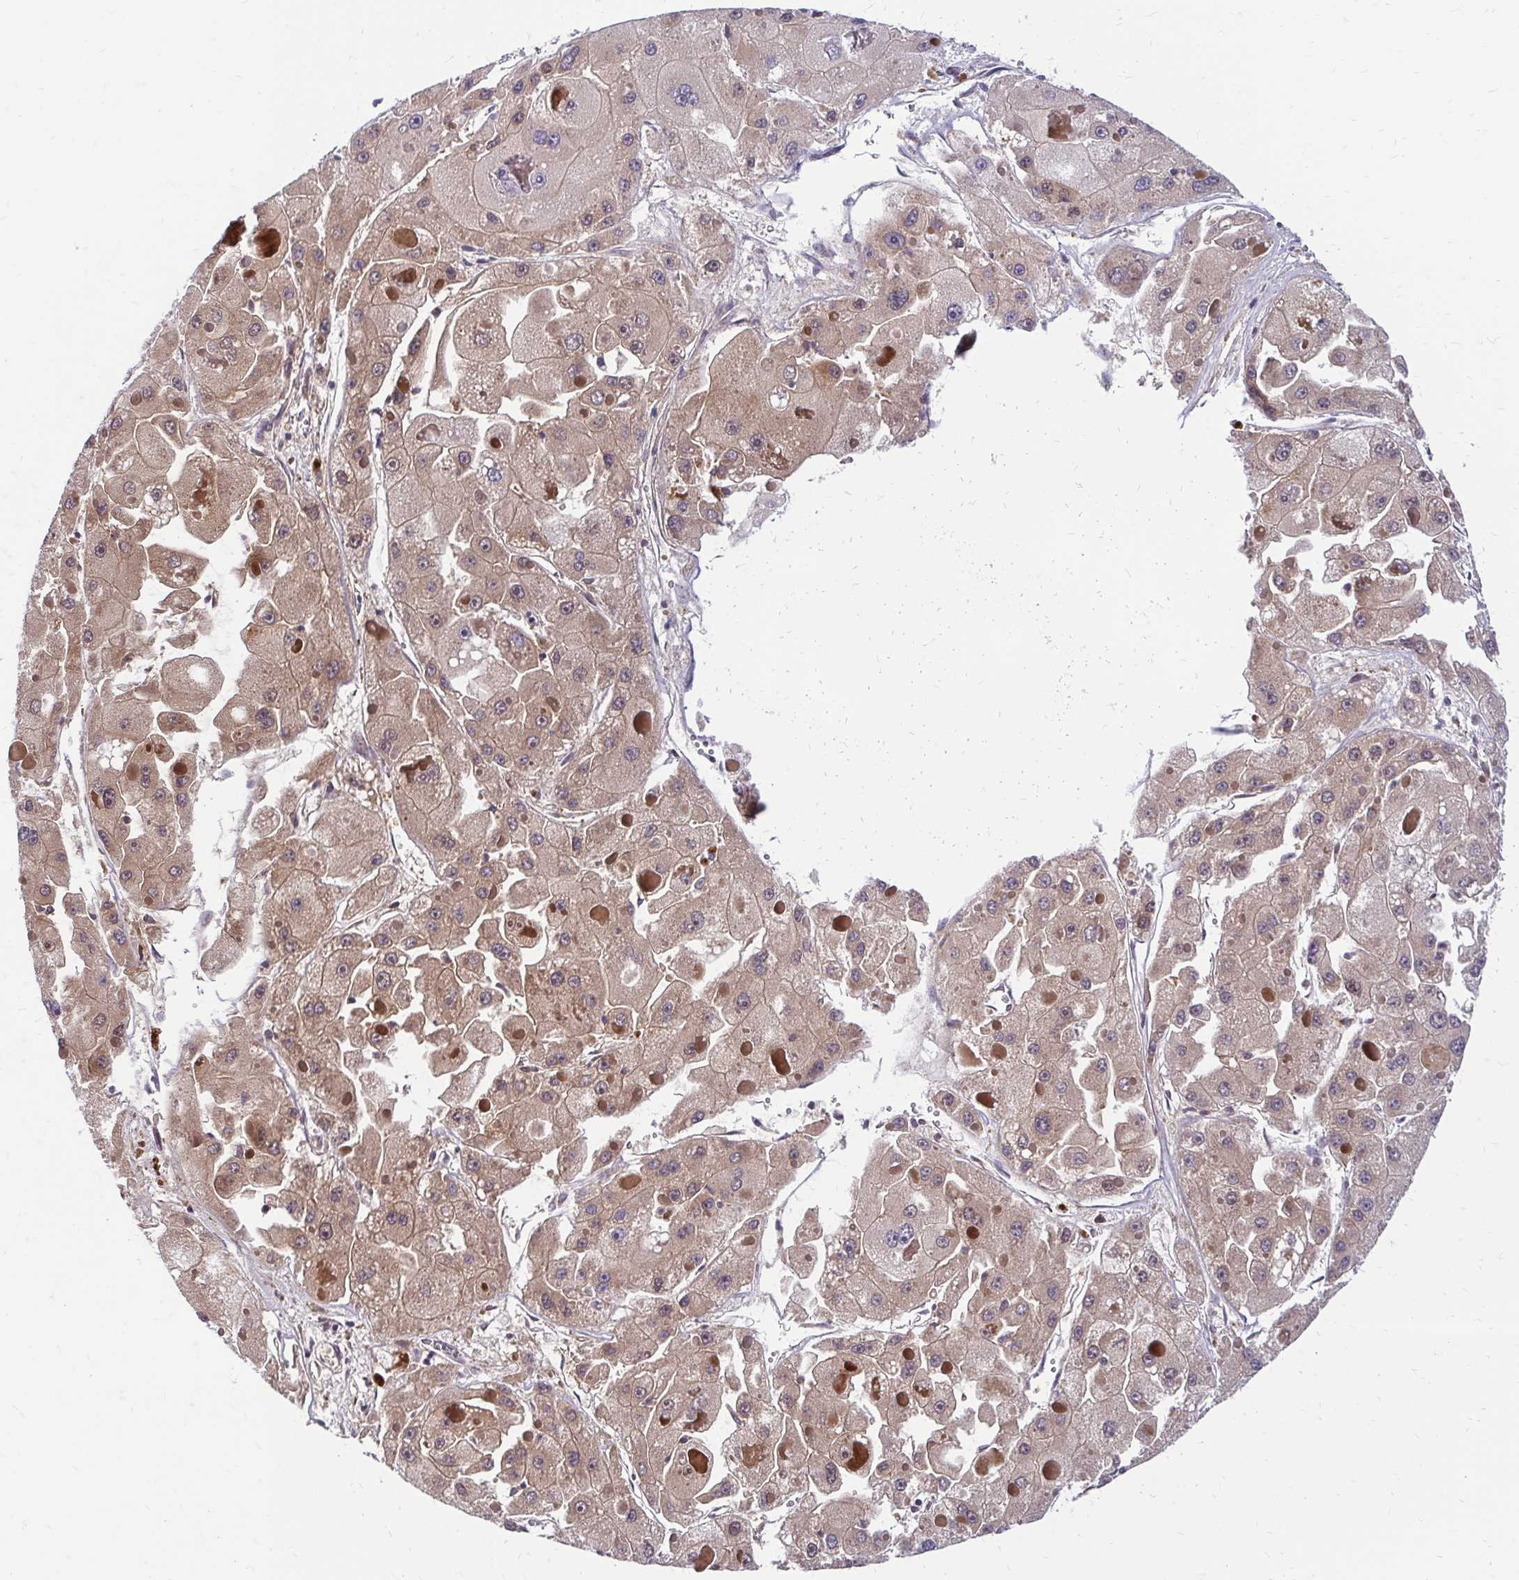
{"staining": {"intensity": "weak", "quantity": "25%-75%", "location": "cytoplasmic/membranous"}, "tissue": "liver cancer", "cell_type": "Tumor cells", "image_type": "cancer", "snomed": [{"axis": "morphology", "description": "Carcinoma, Hepatocellular, NOS"}, {"axis": "topography", "description": "Liver"}], "caption": "Hepatocellular carcinoma (liver) stained with IHC displays weak cytoplasmic/membranous staining in approximately 25%-75% of tumor cells.", "gene": "TRIR", "patient": {"sex": "female", "age": 73}}